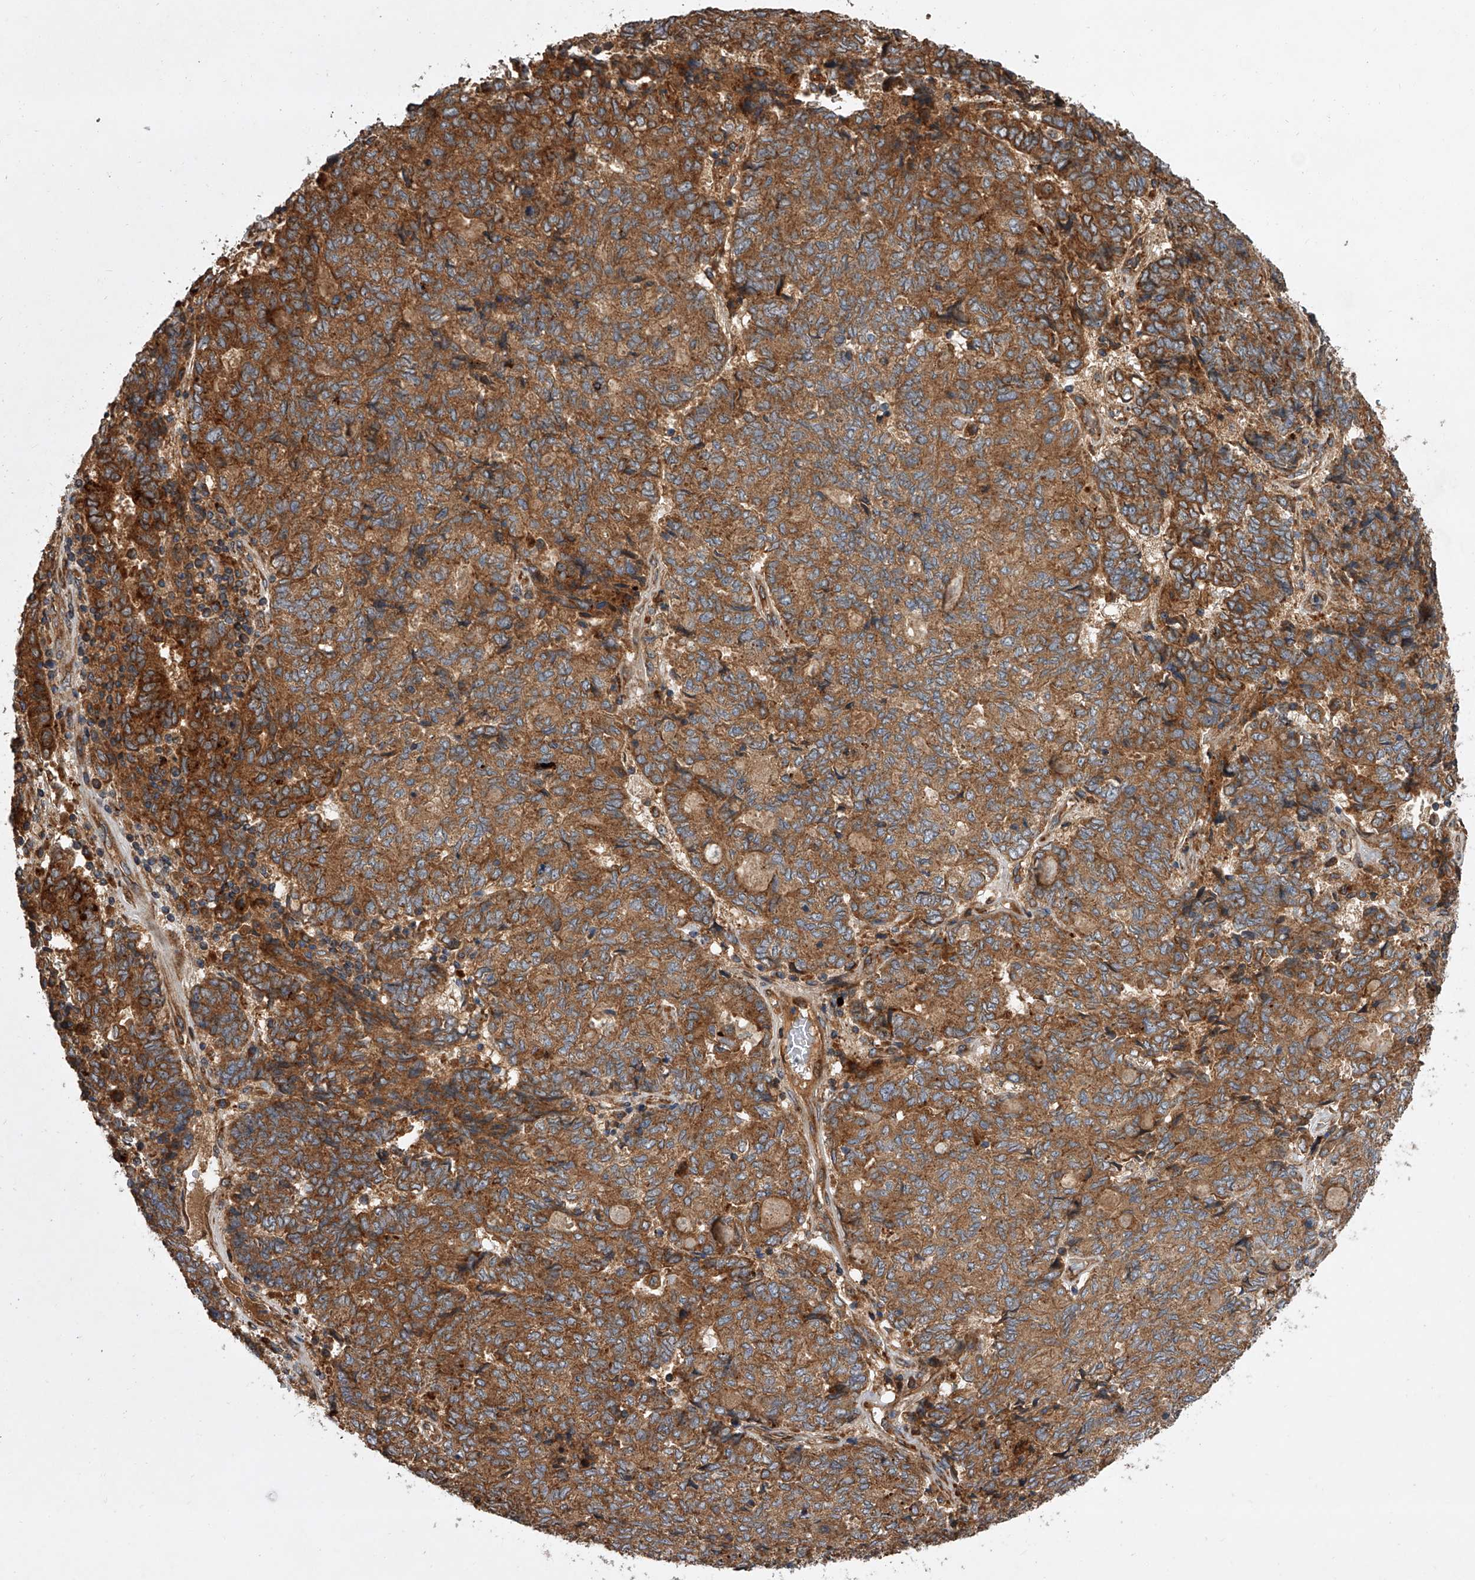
{"staining": {"intensity": "strong", "quantity": ">75%", "location": "cytoplasmic/membranous"}, "tissue": "endometrial cancer", "cell_type": "Tumor cells", "image_type": "cancer", "snomed": [{"axis": "morphology", "description": "Adenocarcinoma, NOS"}, {"axis": "topography", "description": "Endometrium"}], "caption": "A high-resolution histopathology image shows immunohistochemistry (IHC) staining of endometrial cancer, which shows strong cytoplasmic/membranous positivity in about >75% of tumor cells.", "gene": "USP47", "patient": {"sex": "female", "age": 80}}